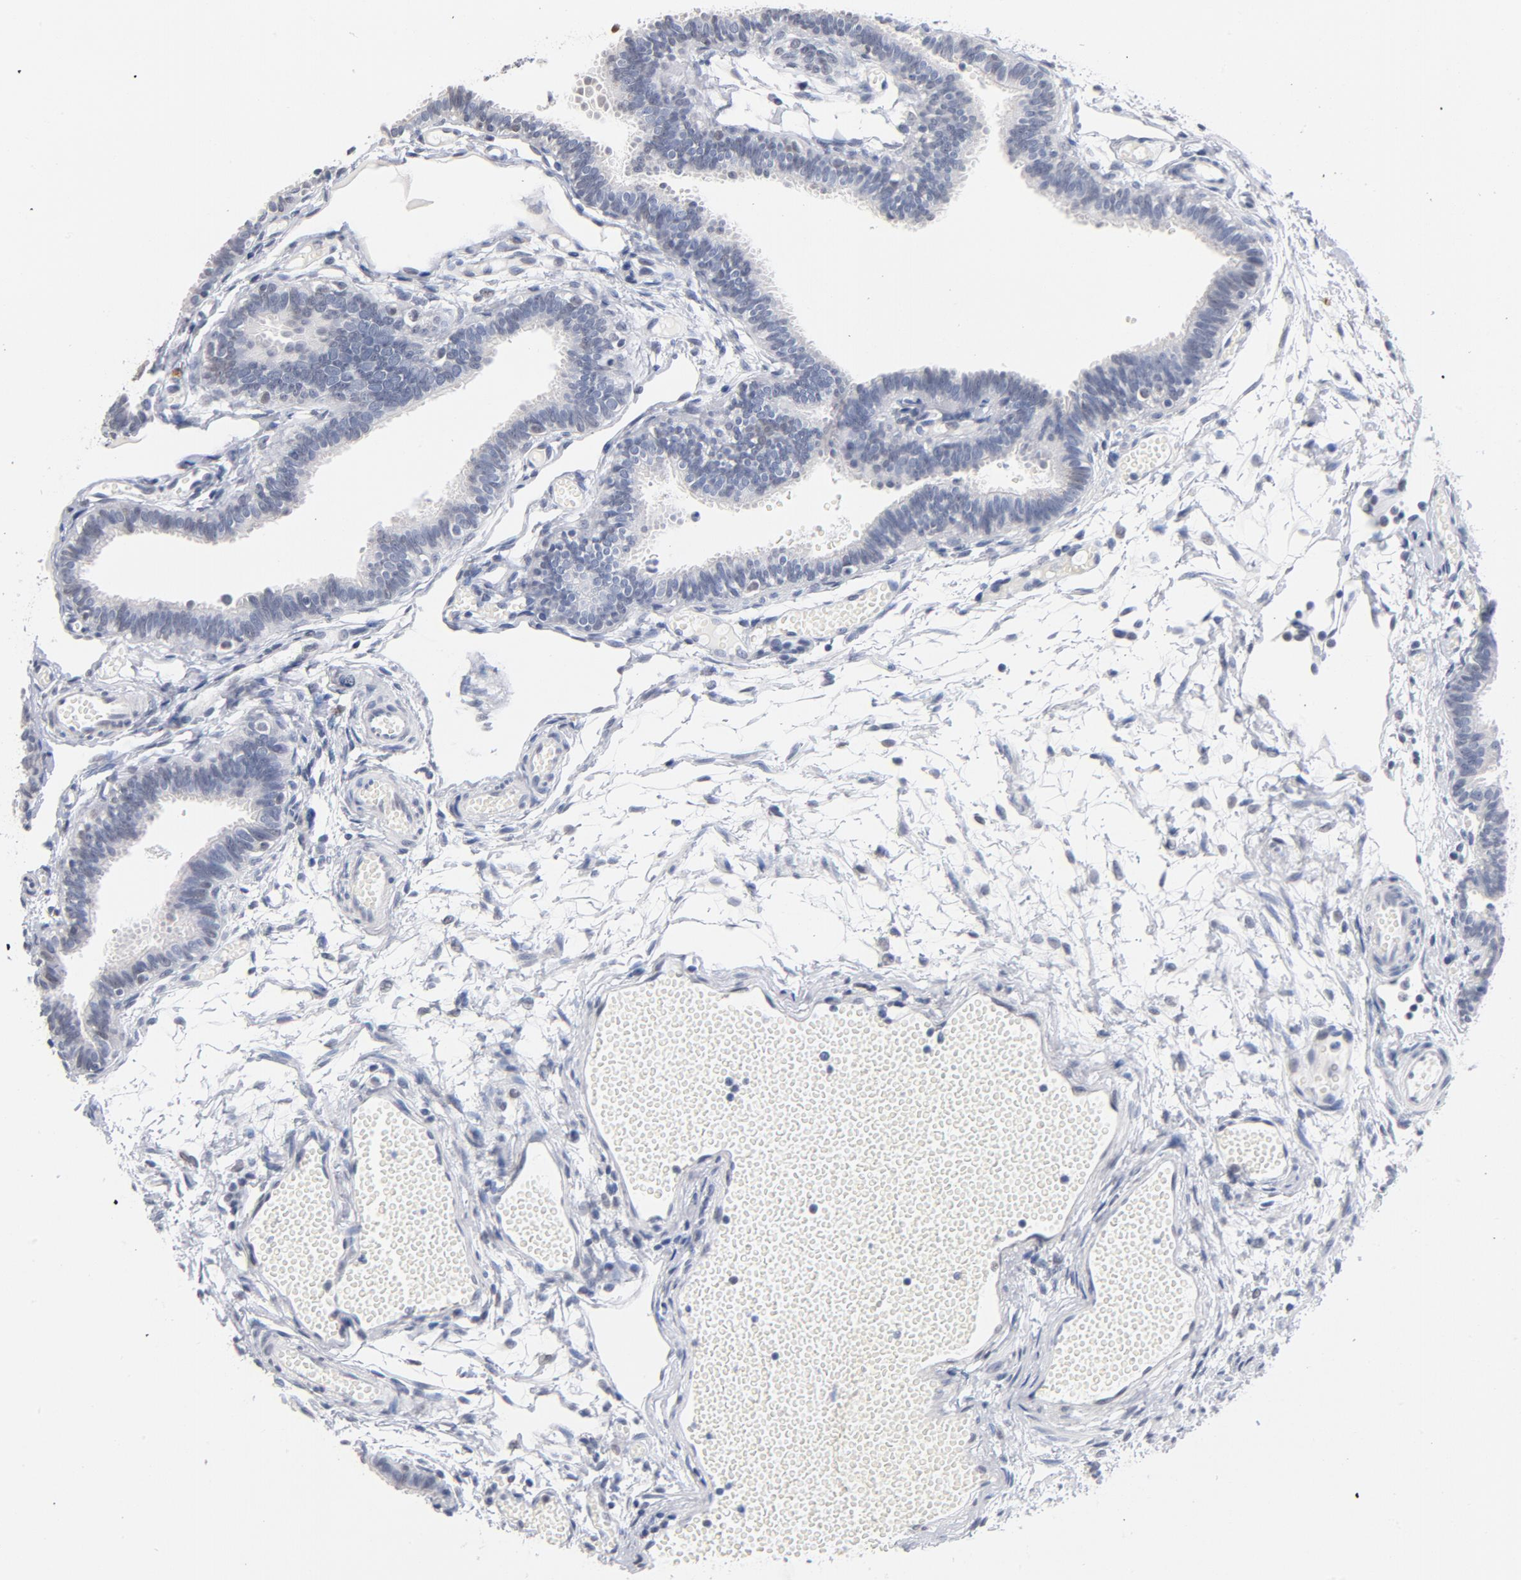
{"staining": {"intensity": "negative", "quantity": "none", "location": "none"}, "tissue": "fallopian tube", "cell_type": "Glandular cells", "image_type": "normal", "snomed": [{"axis": "morphology", "description": "Normal tissue, NOS"}, {"axis": "topography", "description": "Fallopian tube"}], "caption": "Image shows no significant protein staining in glandular cells of unremarkable fallopian tube.", "gene": "RBM3", "patient": {"sex": "female", "age": 29}}